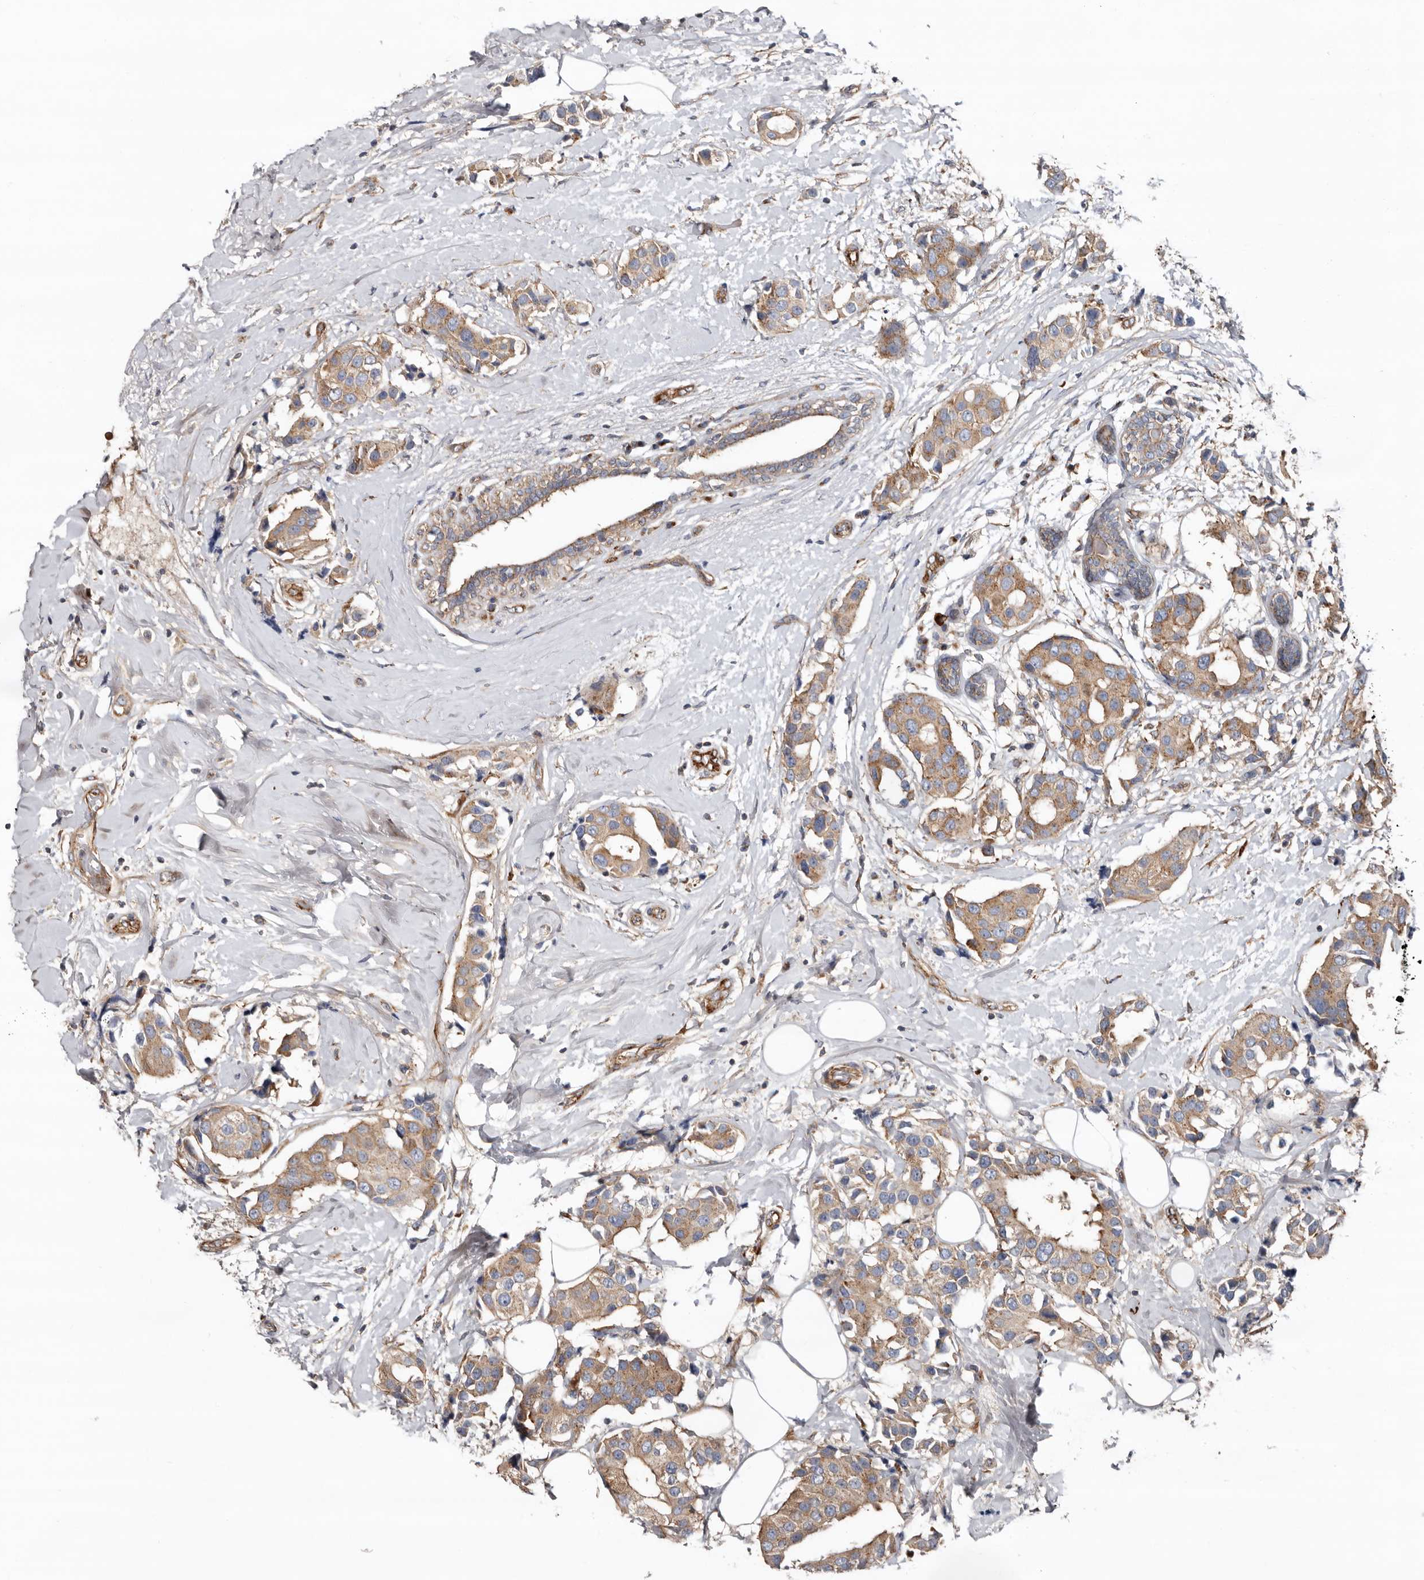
{"staining": {"intensity": "moderate", "quantity": ">75%", "location": "cytoplasmic/membranous"}, "tissue": "breast cancer", "cell_type": "Tumor cells", "image_type": "cancer", "snomed": [{"axis": "morphology", "description": "Normal tissue, NOS"}, {"axis": "morphology", "description": "Duct carcinoma"}, {"axis": "topography", "description": "Breast"}], "caption": "The image shows staining of breast cancer, revealing moderate cytoplasmic/membranous protein expression (brown color) within tumor cells.", "gene": "LUZP1", "patient": {"sex": "female", "age": 39}}